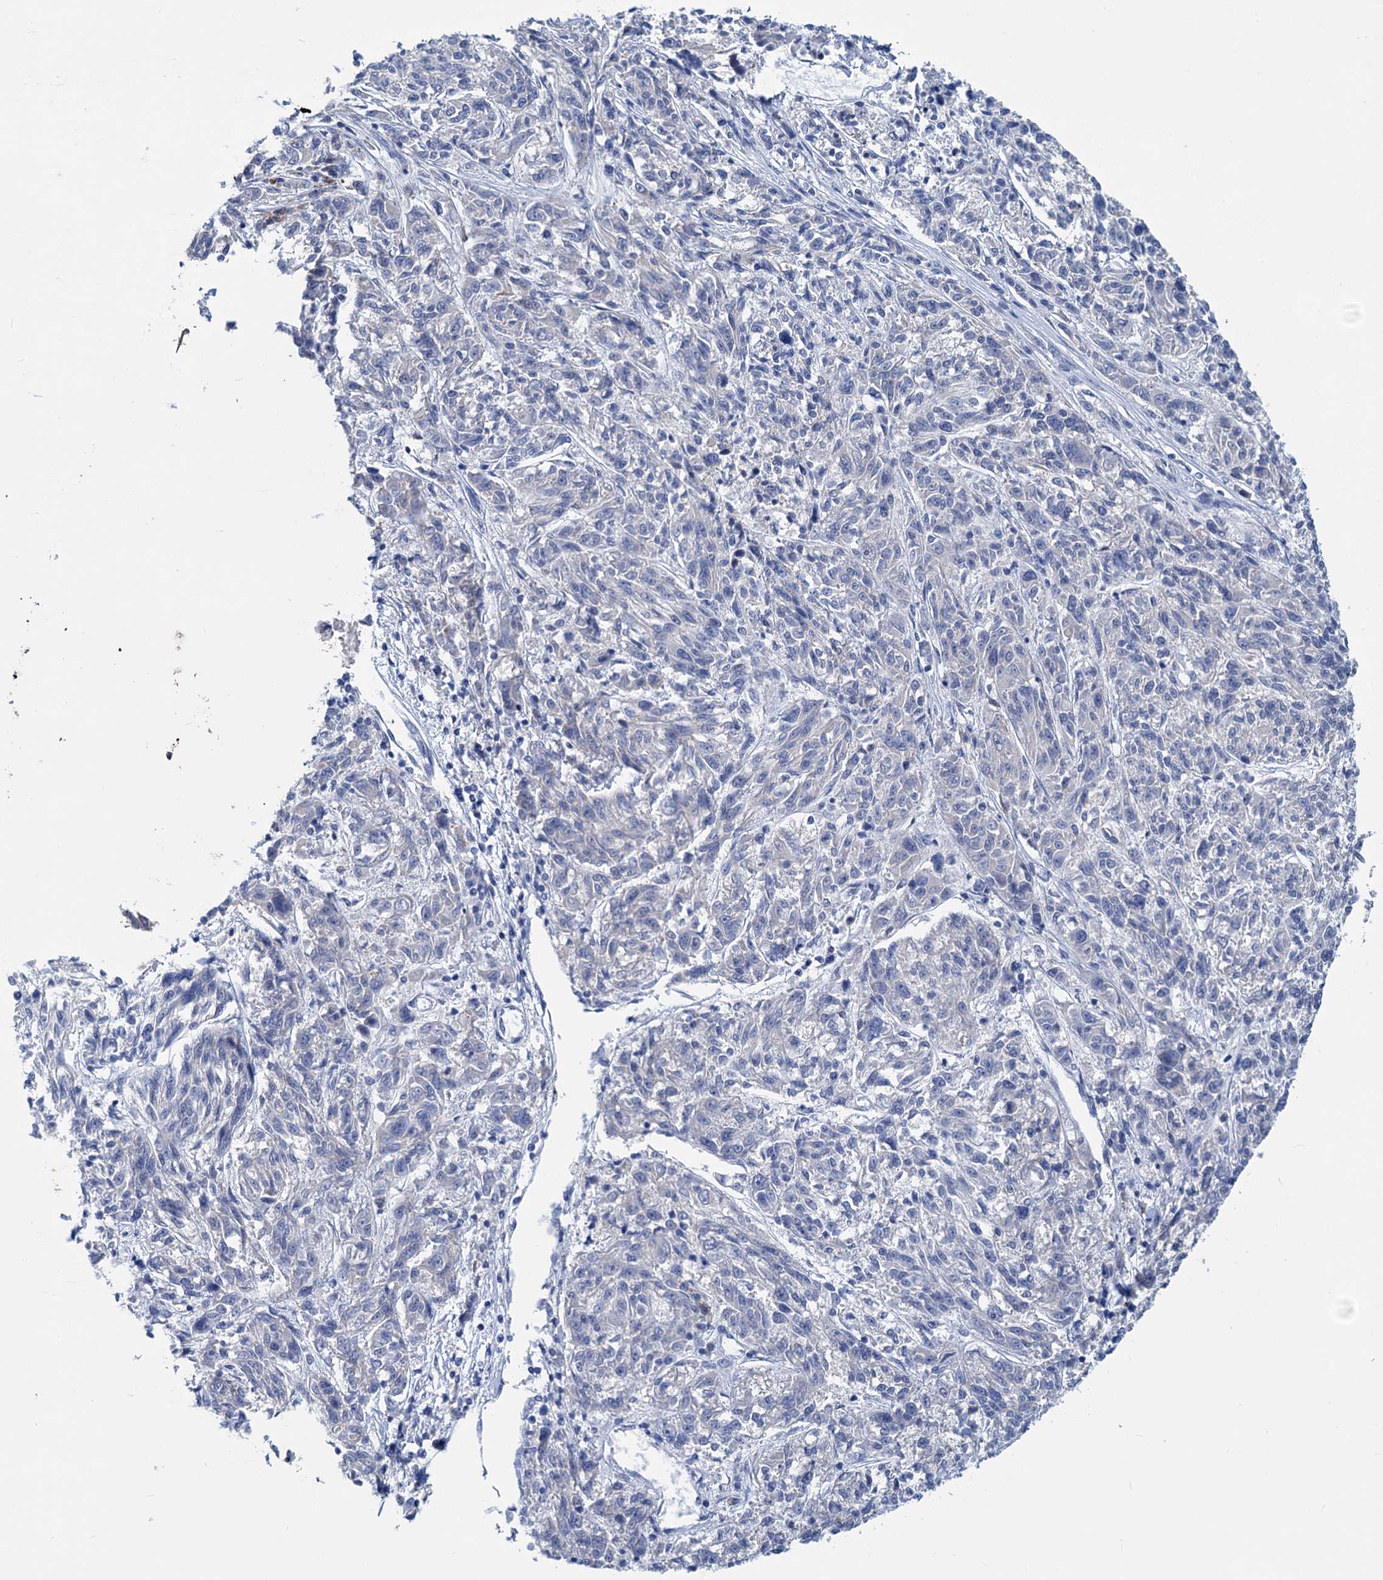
{"staining": {"intensity": "negative", "quantity": "none", "location": "none"}, "tissue": "melanoma", "cell_type": "Tumor cells", "image_type": "cancer", "snomed": [{"axis": "morphology", "description": "Malignant melanoma, NOS"}, {"axis": "topography", "description": "Skin"}], "caption": "An immunohistochemistry photomicrograph of melanoma is shown. There is no staining in tumor cells of melanoma.", "gene": "NEU3", "patient": {"sex": "male", "age": 53}}